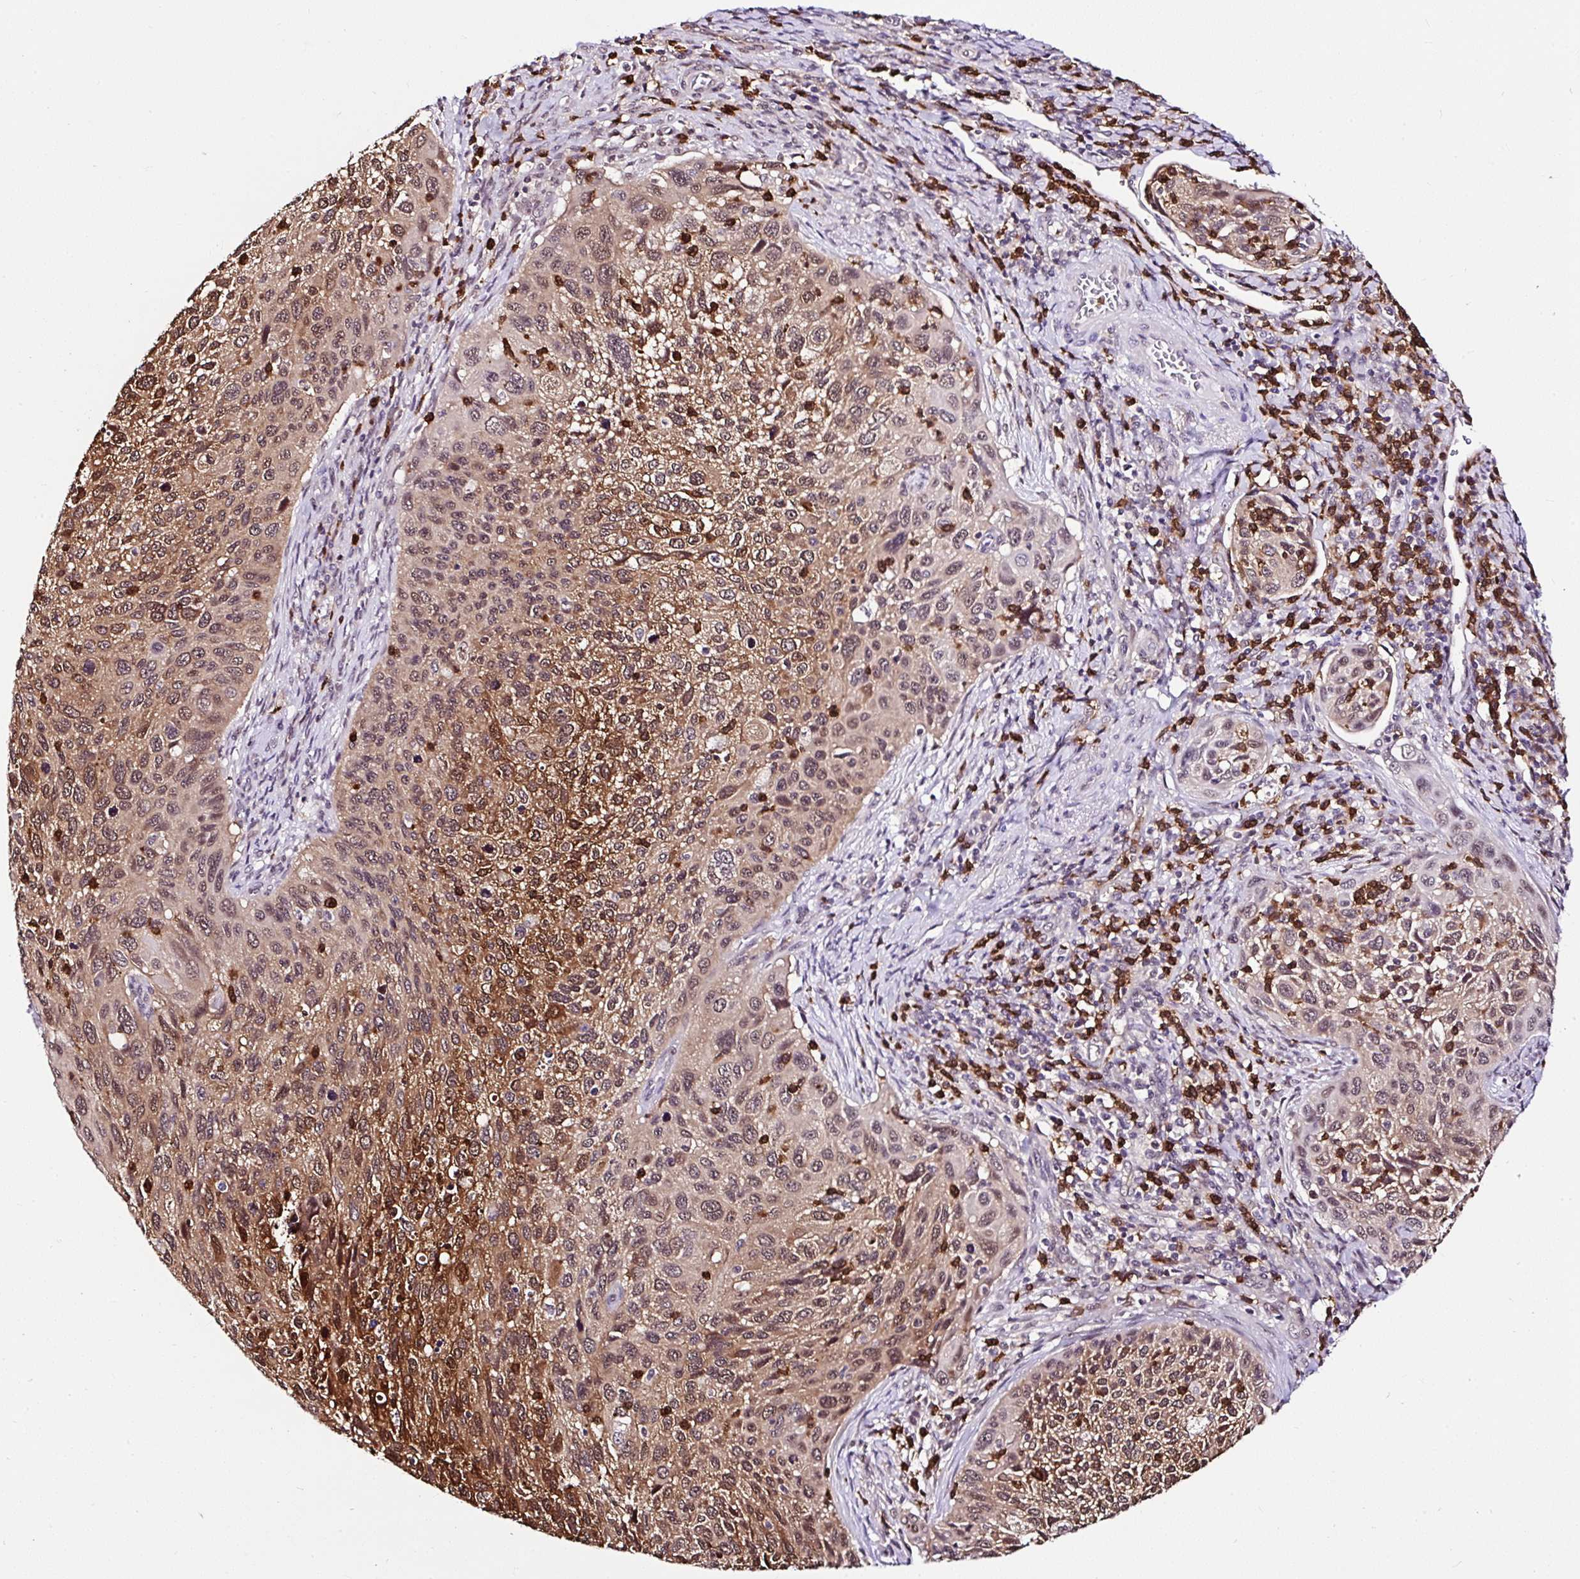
{"staining": {"intensity": "moderate", "quantity": ">75%", "location": "cytoplasmic/membranous,nuclear"}, "tissue": "cervical cancer", "cell_type": "Tumor cells", "image_type": "cancer", "snomed": [{"axis": "morphology", "description": "Squamous cell carcinoma, NOS"}, {"axis": "topography", "description": "Cervix"}], "caption": "This is an image of immunohistochemistry staining of cervical cancer (squamous cell carcinoma), which shows moderate expression in the cytoplasmic/membranous and nuclear of tumor cells.", "gene": "PIN4", "patient": {"sex": "female", "age": 70}}